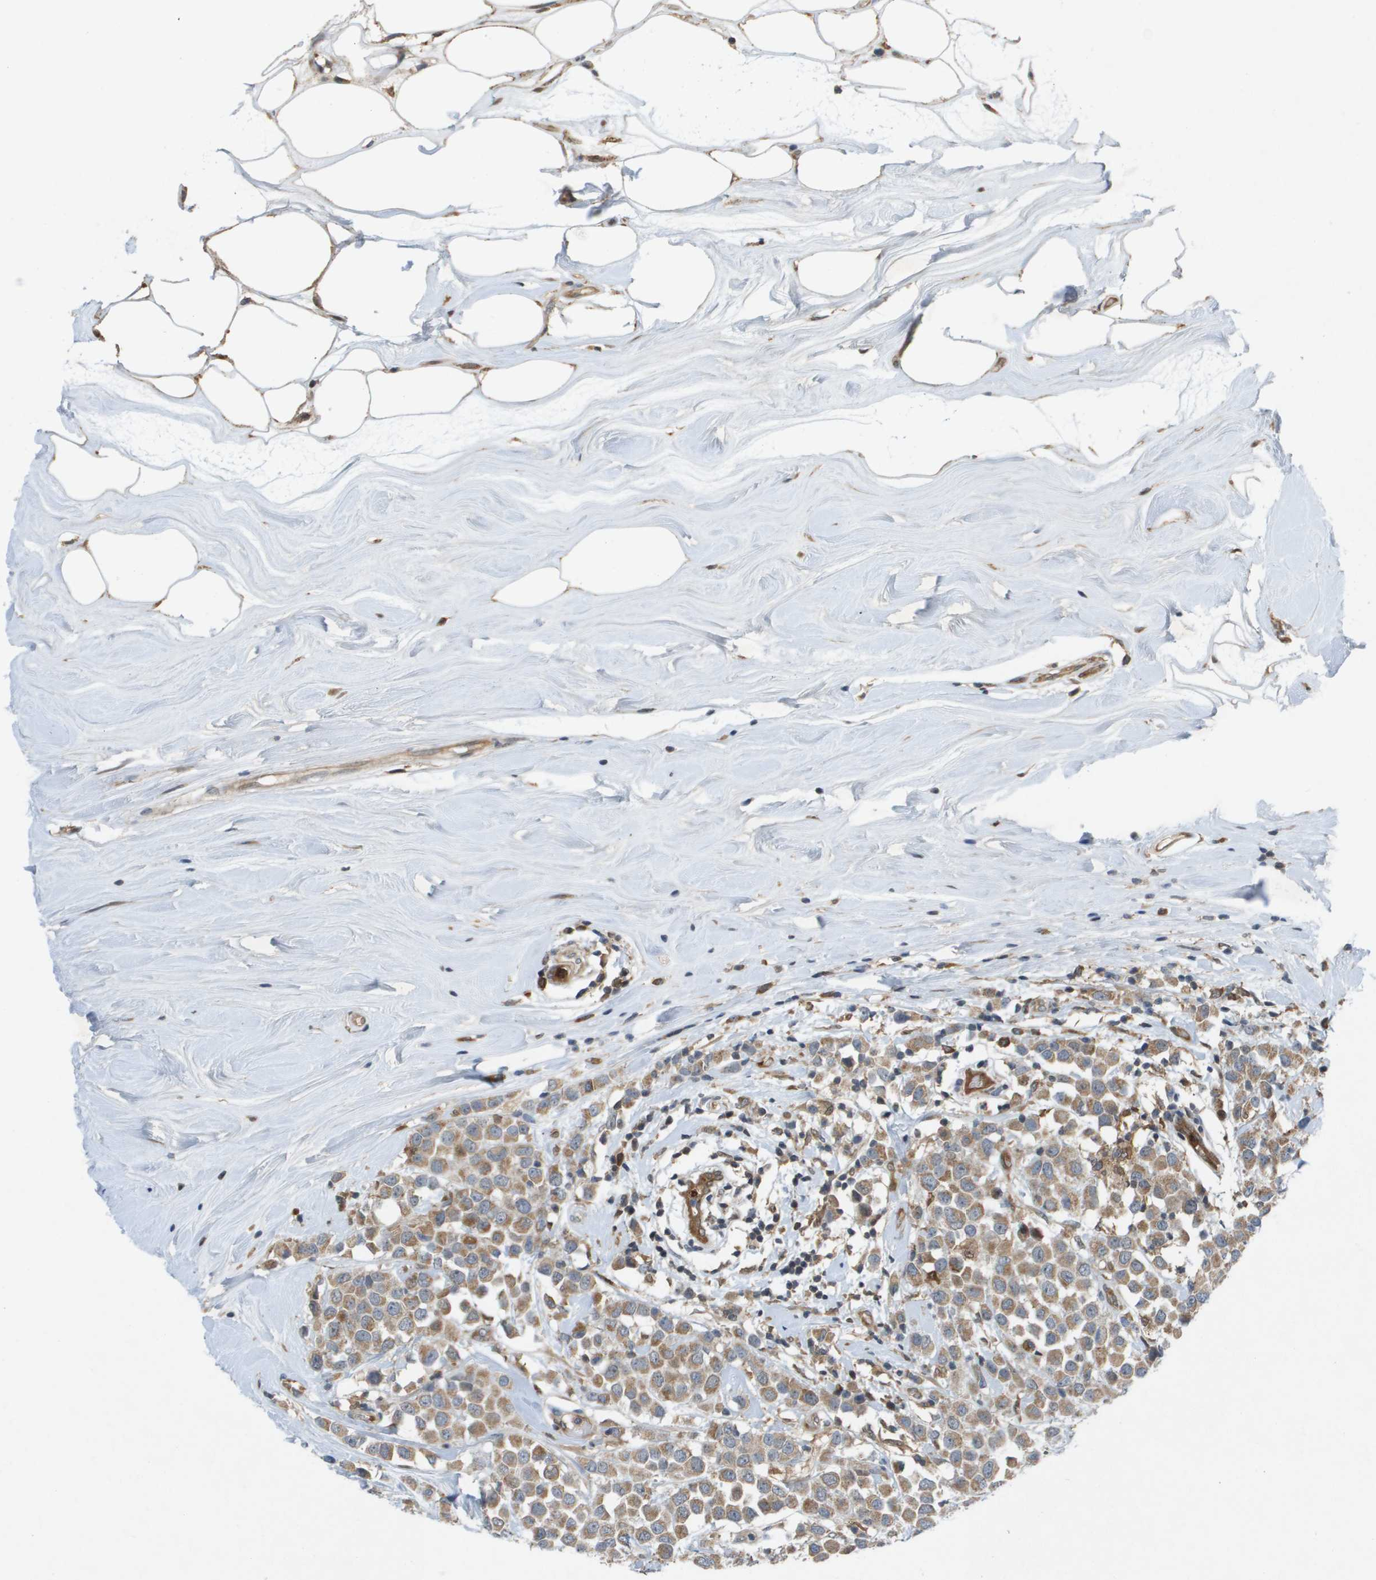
{"staining": {"intensity": "moderate", "quantity": ">75%", "location": "cytoplasmic/membranous"}, "tissue": "breast cancer", "cell_type": "Tumor cells", "image_type": "cancer", "snomed": [{"axis": "morphology", "description": "Duct carcinoma"}, {"axis": "topography", "description": "Breast"}], "caption": "Immunohistochemistry (DAB) staining of breast cancer reveals moderate cytoplasmic/membranous protein positivity in approximately >75% of tumor cells.", "gene": "PALD1", "patient": {"sex": "female", "age": 61}}